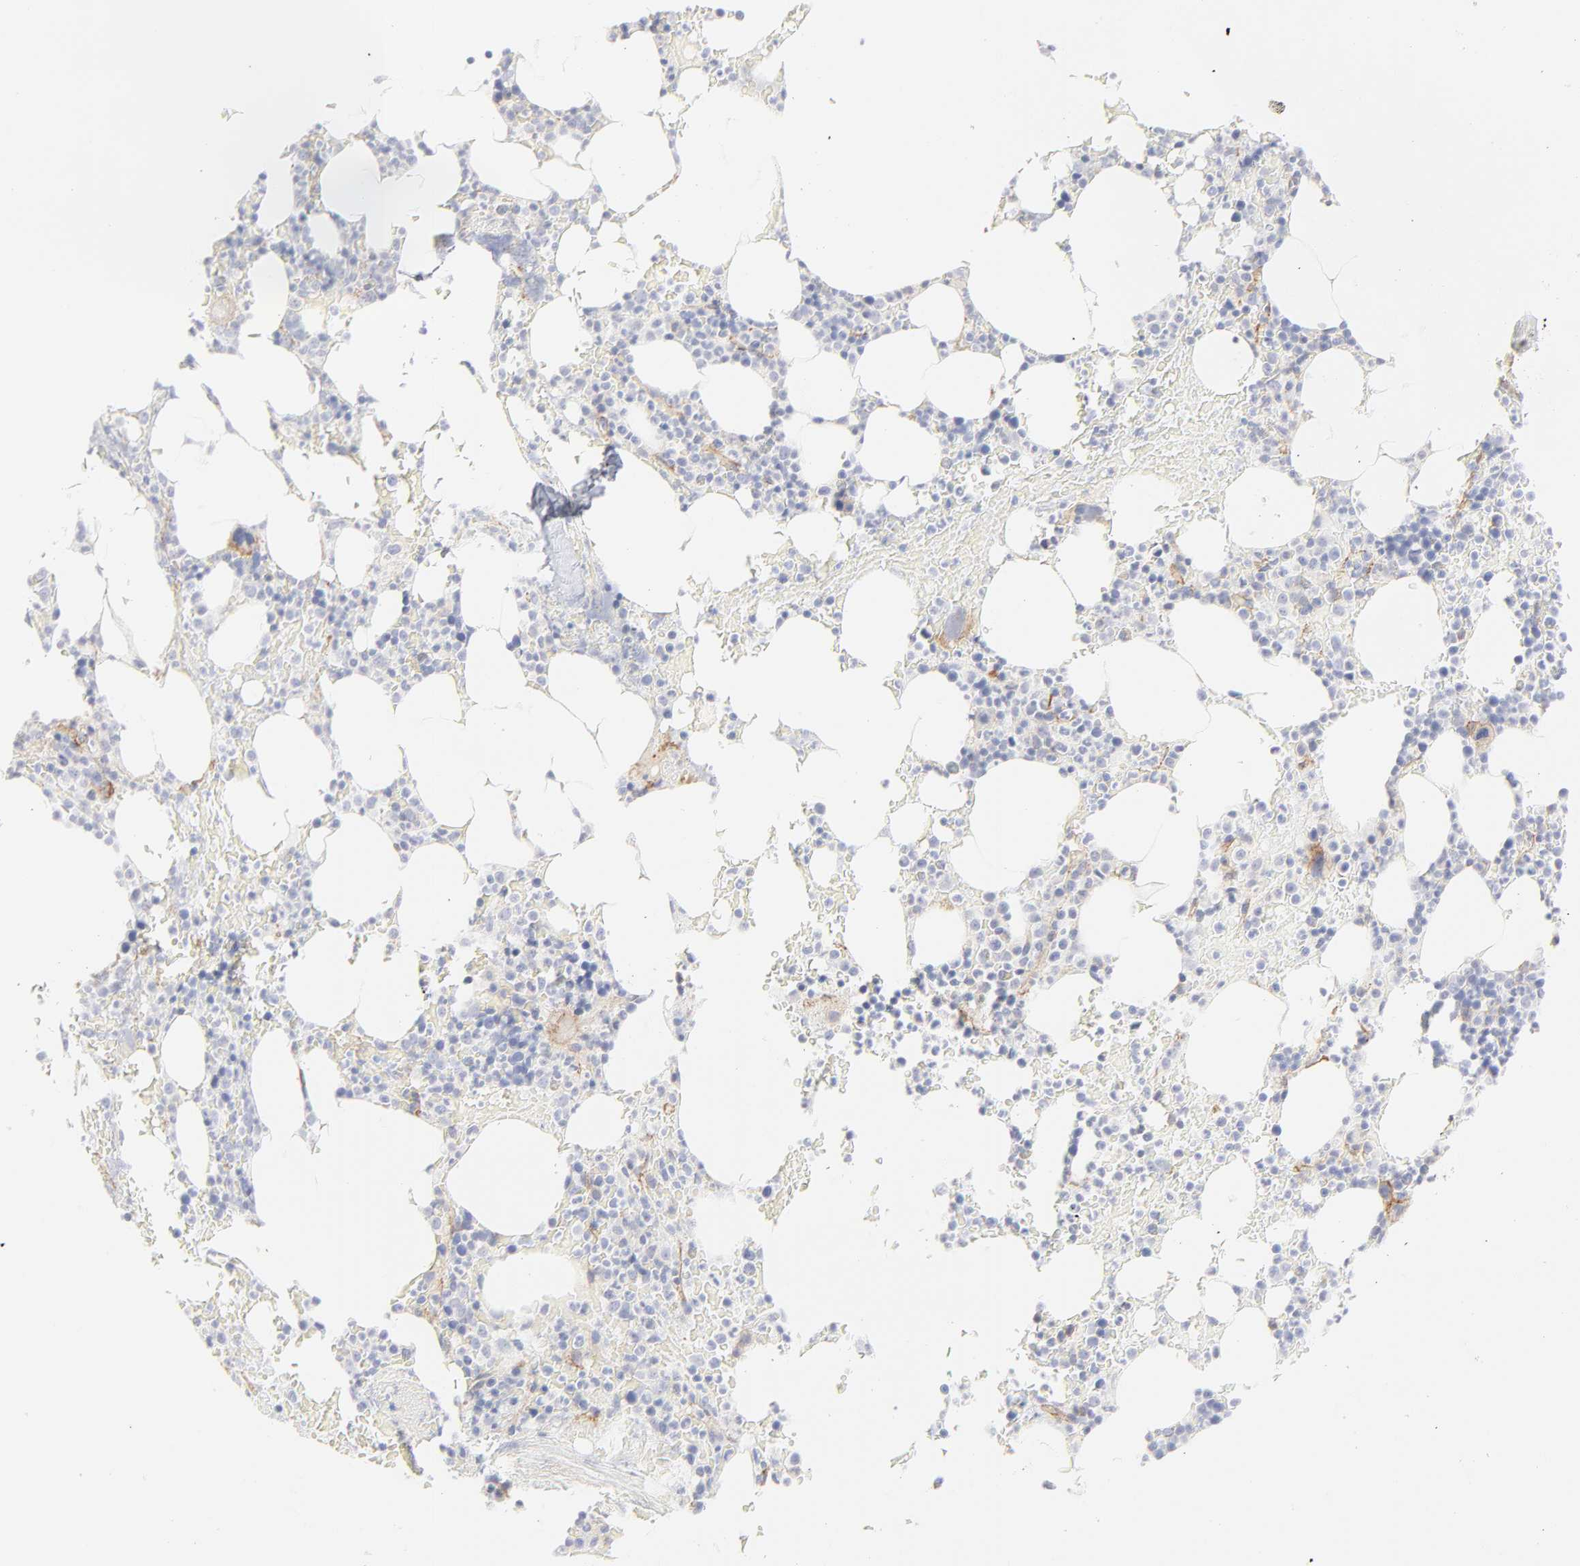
{"staining": {"intensity": "negative", "quantity": "none", "location": "none"}, "tissue": "bone marrow", "cell_type": "Hematopoietic cells", "image_type": "normal", "snomed": [{"axis": "morphology", "description": "Normal tissue, NOS"}, {"axis": "topography", "description": "Bone marrow"}], "caption": "Bone marrow stained for a protein using IHC reveals no positivity hematopoietic cells.", "gene": "ITGA5", "patient": {"sex": "female", "age": 66}}